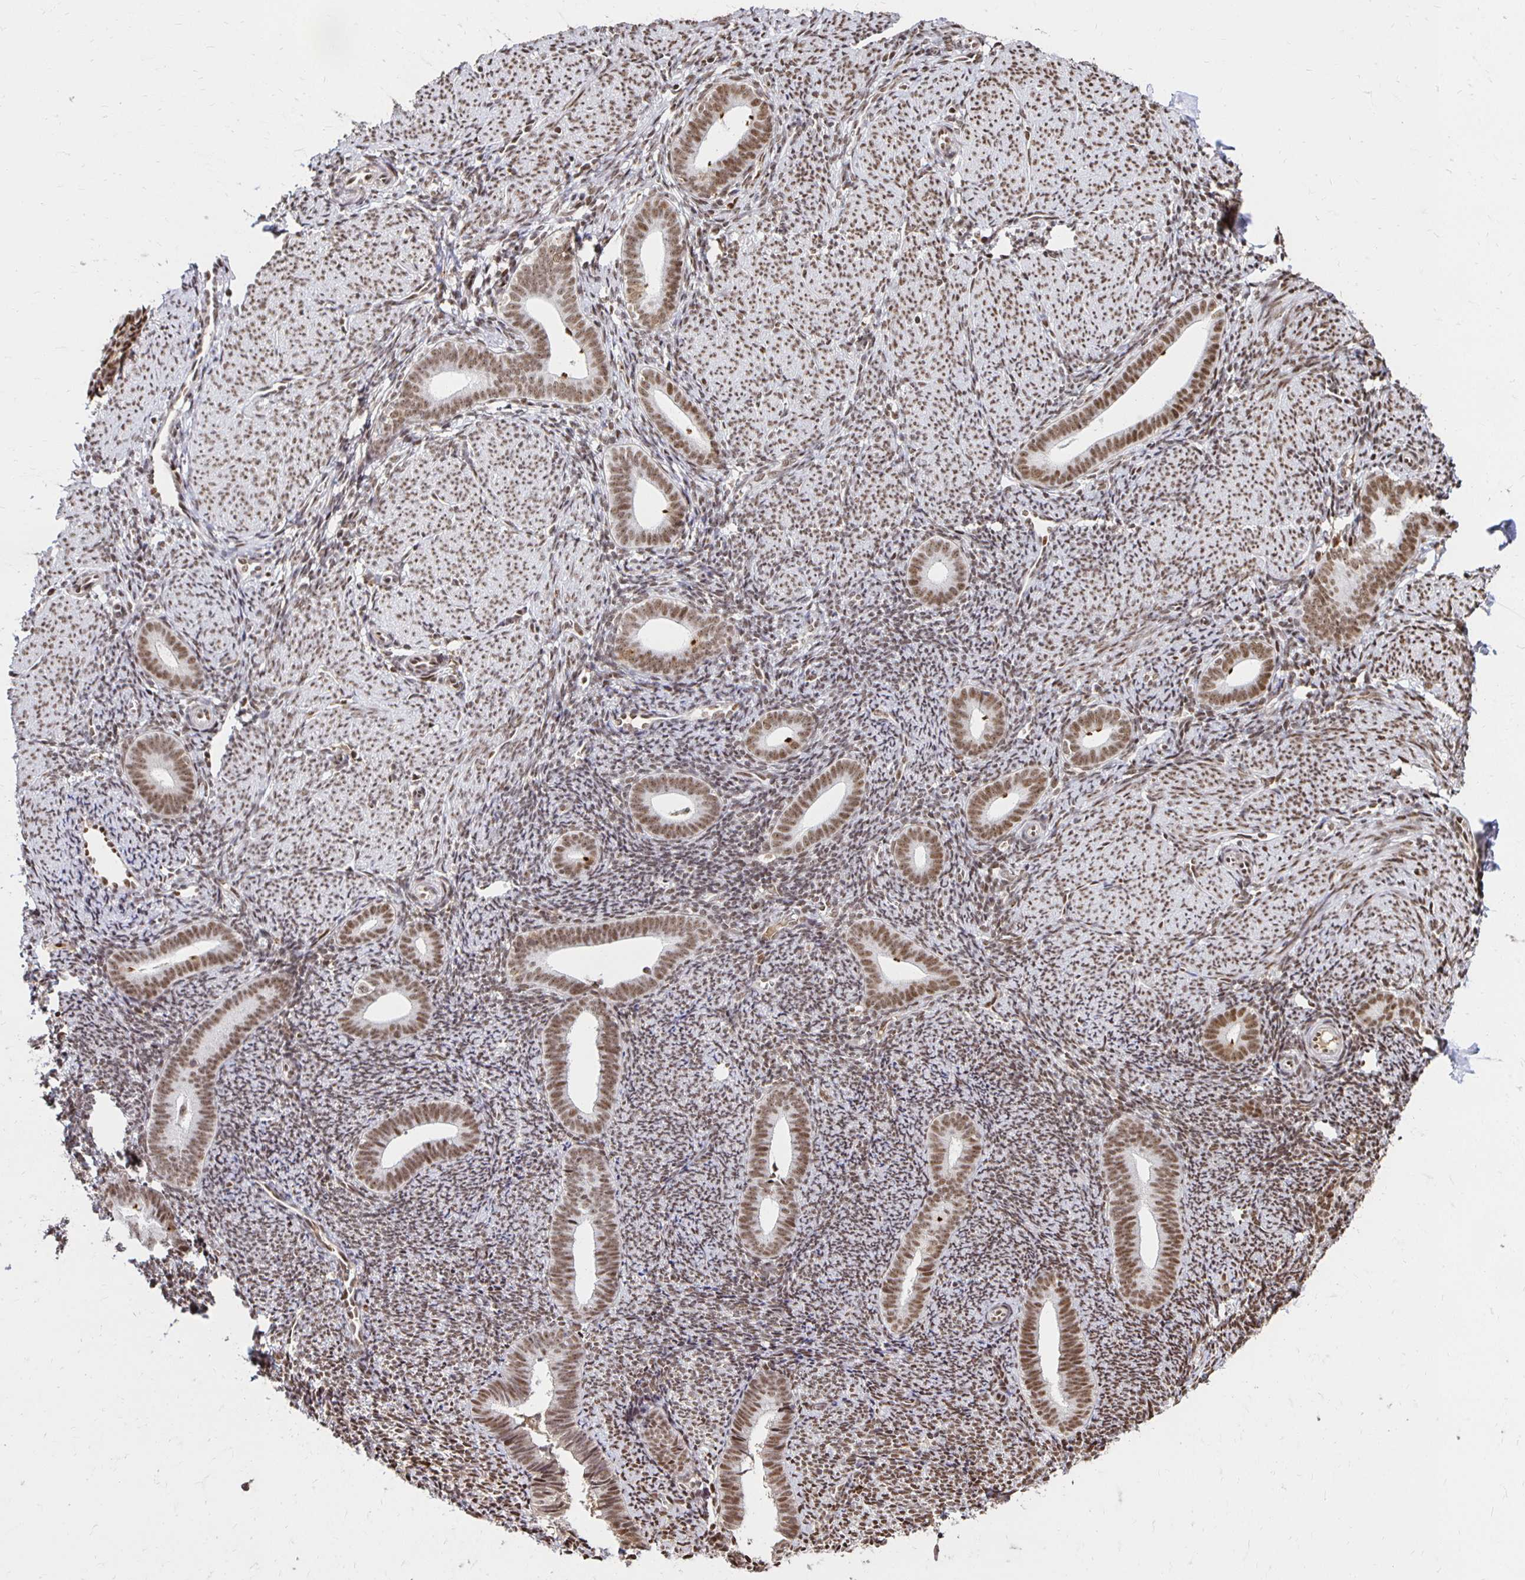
{"staining": {"intensity": "moderate", "quantity": ">75%", "location": "nuclear"}, "tissue": "endometrium", "cell_type": "Cells in endometrial stroma", "image_type": "normal", "snomed": [{"axis": "morphology", "description": "Normal tissue, NOS"}, {"axis": "topography", "description": "Endometrium"}], "caption": "Immunohistochemical staining of normal endometrium shows moderate nuclear protein positivity in approximately >75% of cells in endometrial stroma.", "gene": "ZNF579", "patient": {"sex": "female", "age": 39}}